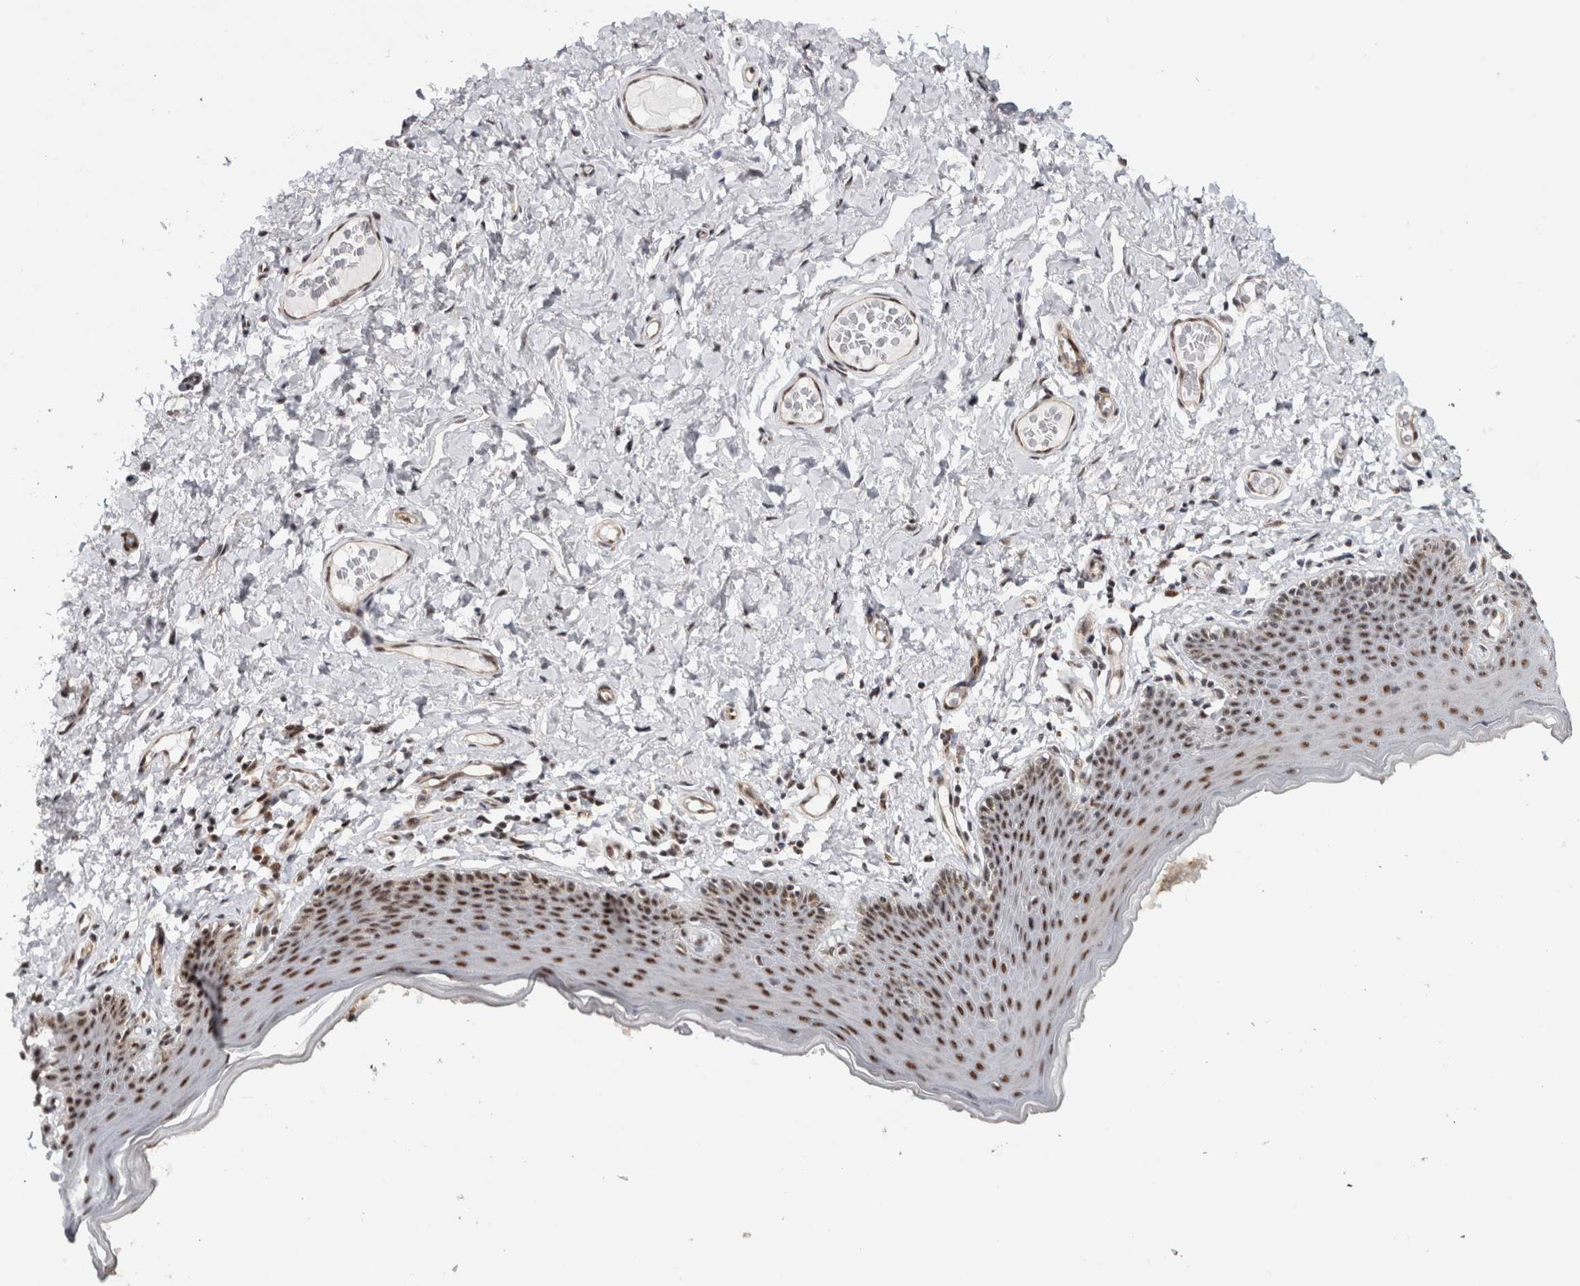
{"staining": {"intensity": "strong", "quantity": ">75%", "location": "nuclear"}, "tissue": "skin", "cell_type": "Epidermal cells", "image_type": "normal", "snomed": [{"axis": "morphology", "description": "Normal tissue, NOS"}, {"axis": "topography", "description": "Vulva"}], "caption": "Protein expression by immunohistochemistry (IHC) reveals strong nuclear staining in about >75% of epidermal cells in unremarkable skin.", "gene": "MKNK1", "patient": {"sex": "female", "age": 66}}